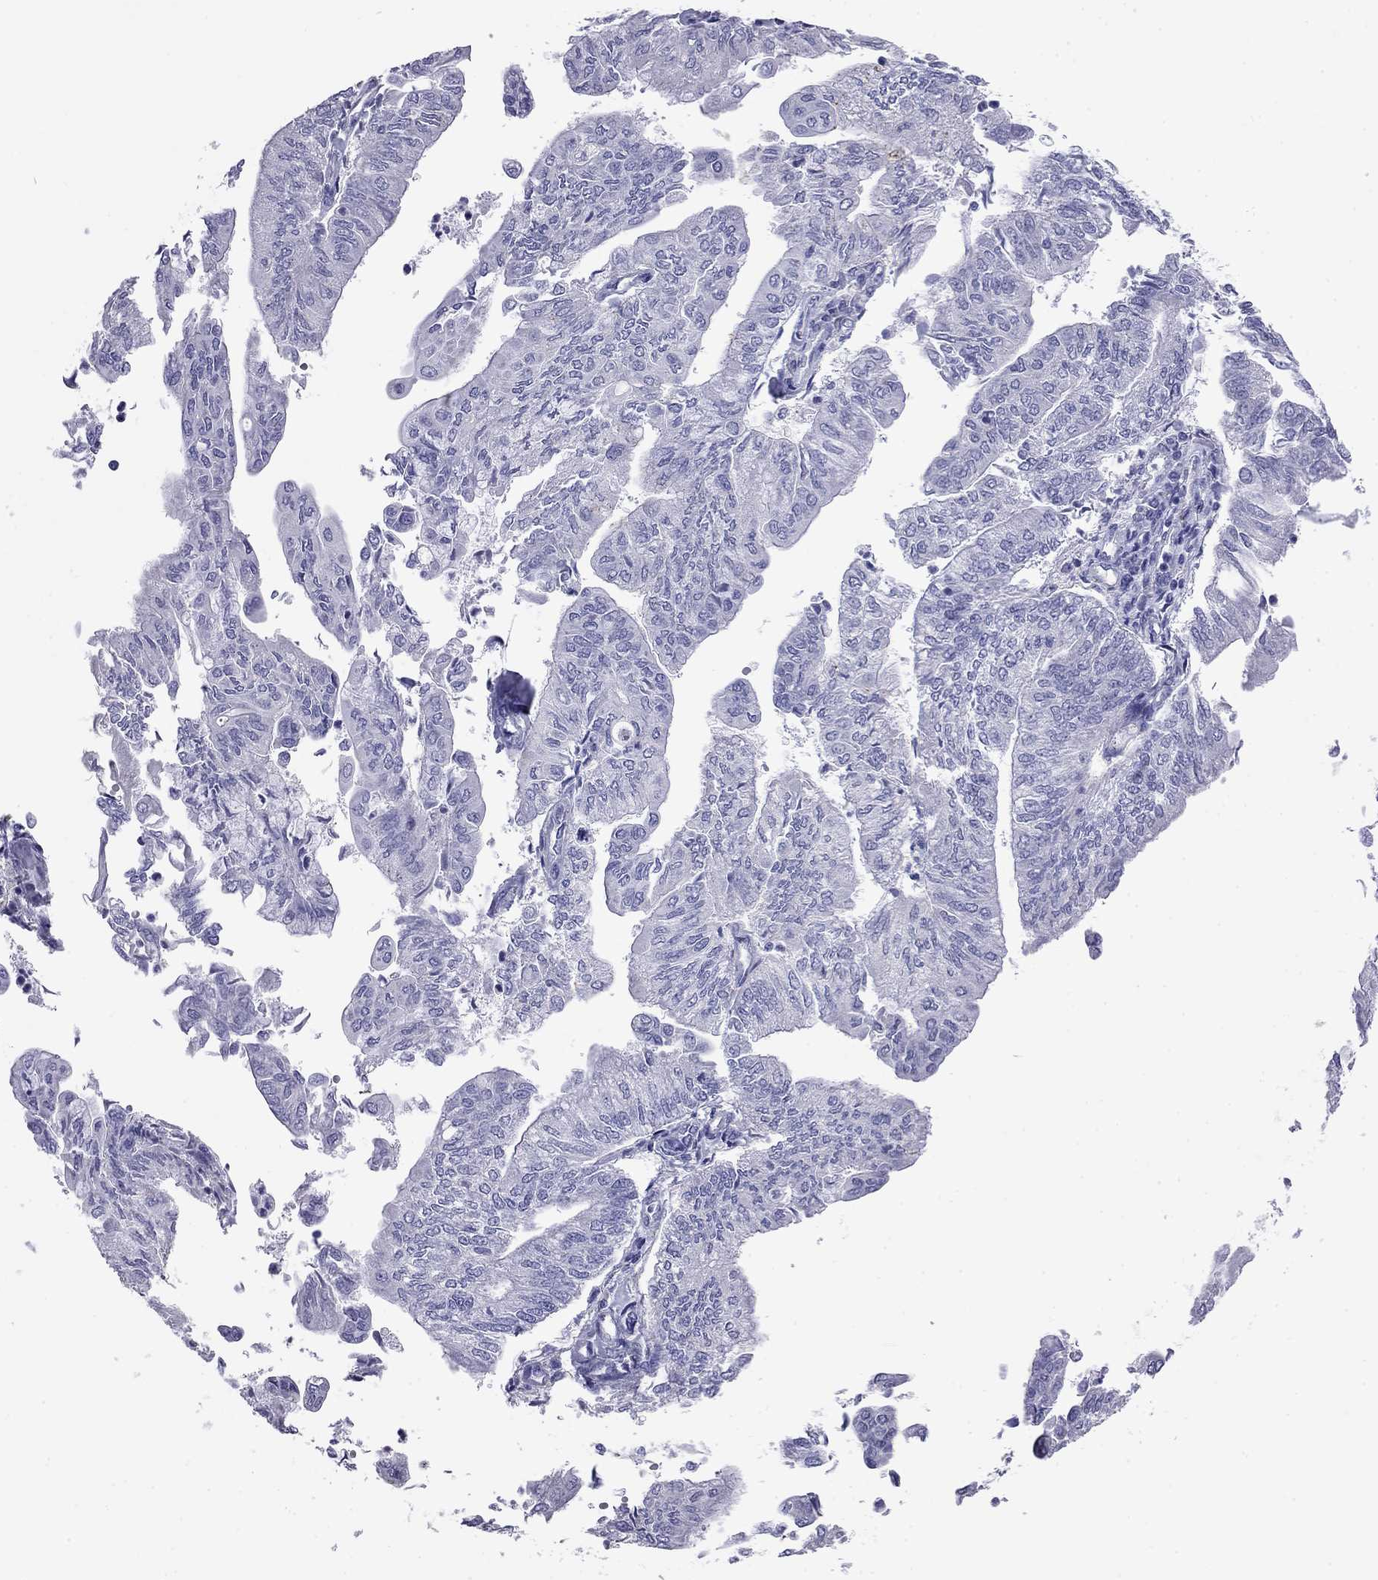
{"staining": {"intensity": "negative", "quantity": "none", "location": "none"}, "tissue": "endometrial cancer", "cell_type": "Tumor cells", "image_type": "cancer", "snomed": [{"axis": "morphology", "description": "Adenocarcinoma, NOS"}, {"axis": "topography", "description": "Endometrium"}], "caption": "The immunohistochemistry micrograph has no significant staining in tumor cells of endometrial adenocarcinoma tissue. (DAB (3,3'-diaminobenzidine) IHC visualized using brightfield microscopy, high magnification).", "gene": "ODF4", "patient": {"sex": "female", "age": 59}}